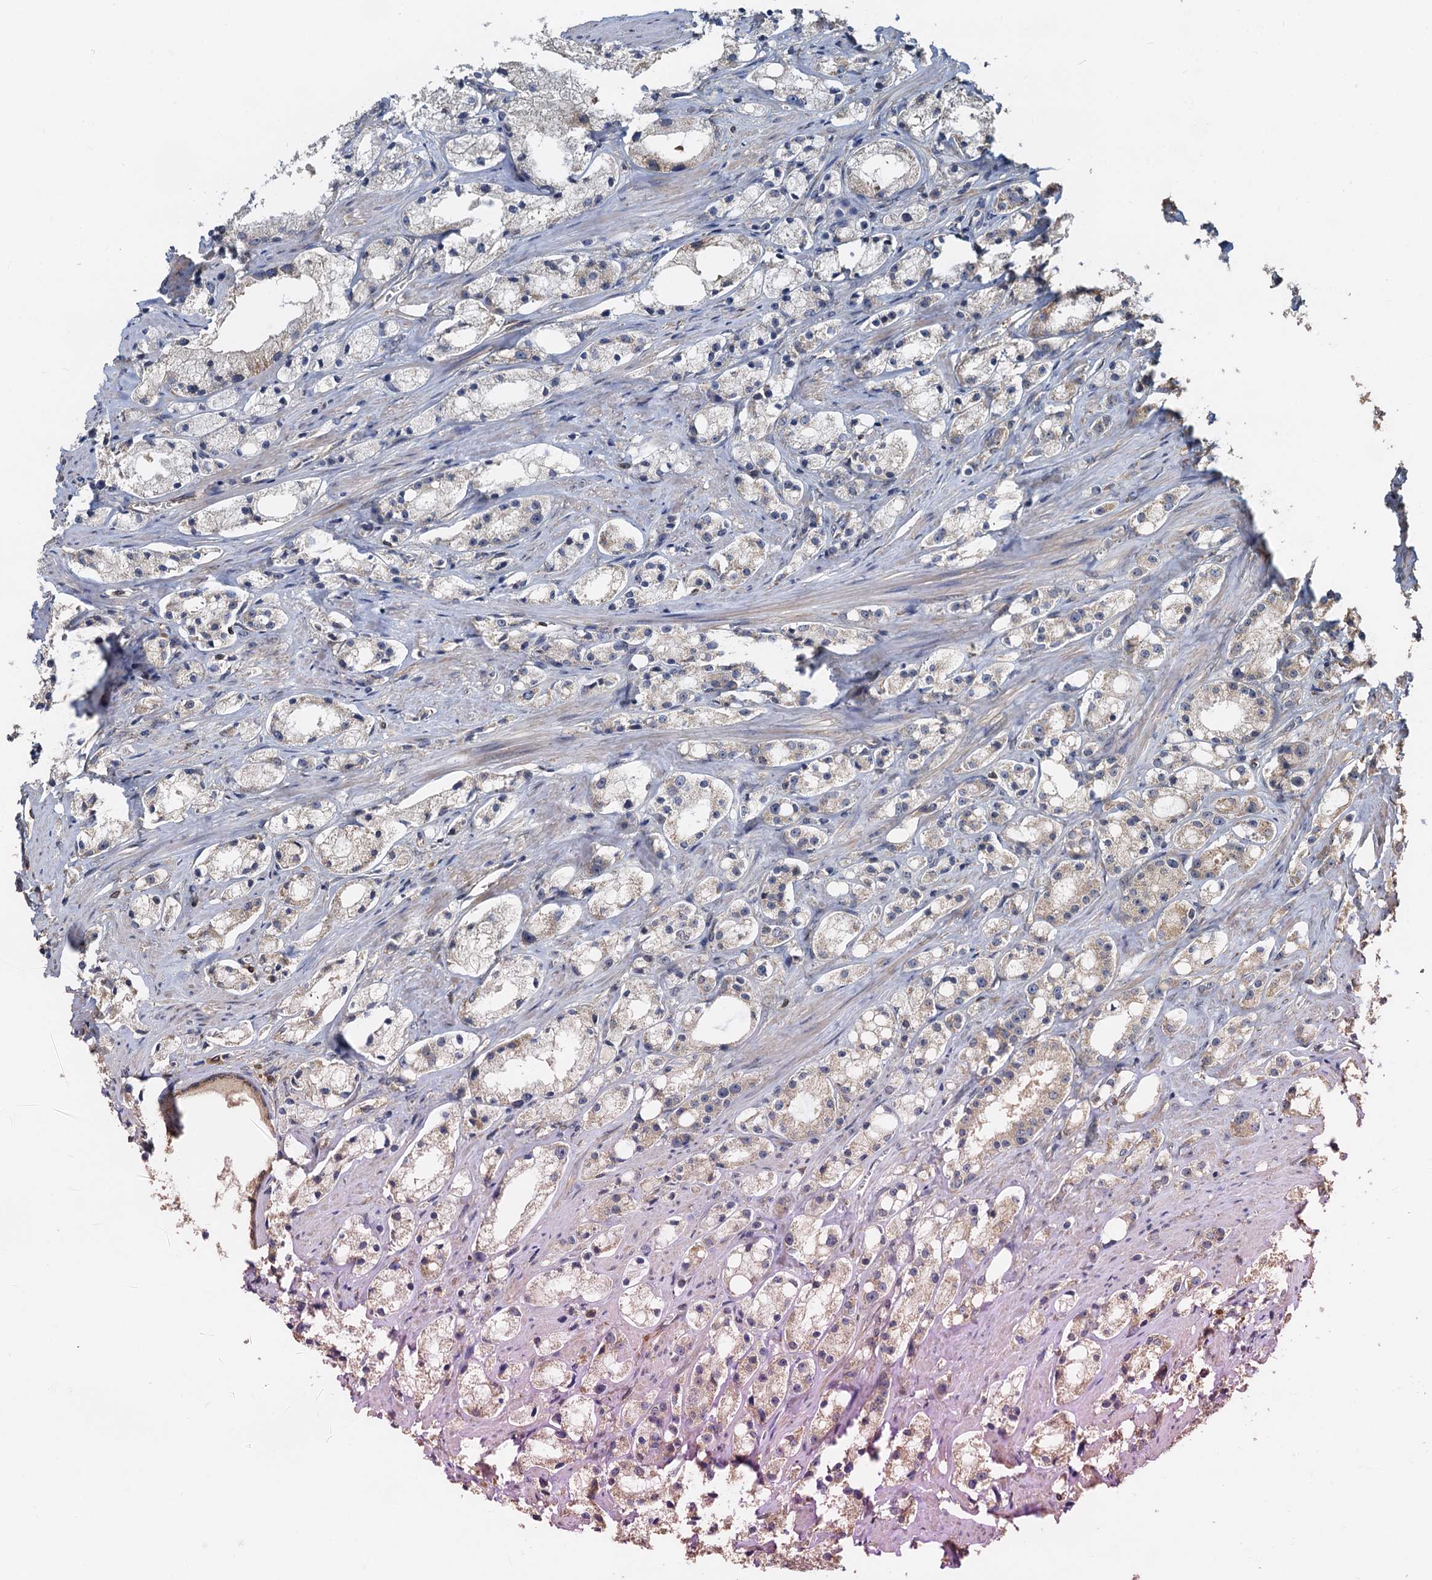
{"staining": {"intensity": "weak", "quantity": "25%-75%", "location": "cytoplasmic/membranous"}, "tissue": "prostate cancer", "cell_type": "Tumor cells", "image_type": "cancer", "snomed": [{"axis": "morphology", "description": "Adenocarcinoma, High grade"}, {"axis": "topography", "description": "Prostate"}], "caption": "This micrograph shows immunohistochemistry (IHC) staining of high-grade adenocarcinoma (prostate), with low weak cytoplasmic/membranous expression in about 25%-75% of tumor cells.", "gene": "HYI", "patient": {"sex": "male", "age": 66}}